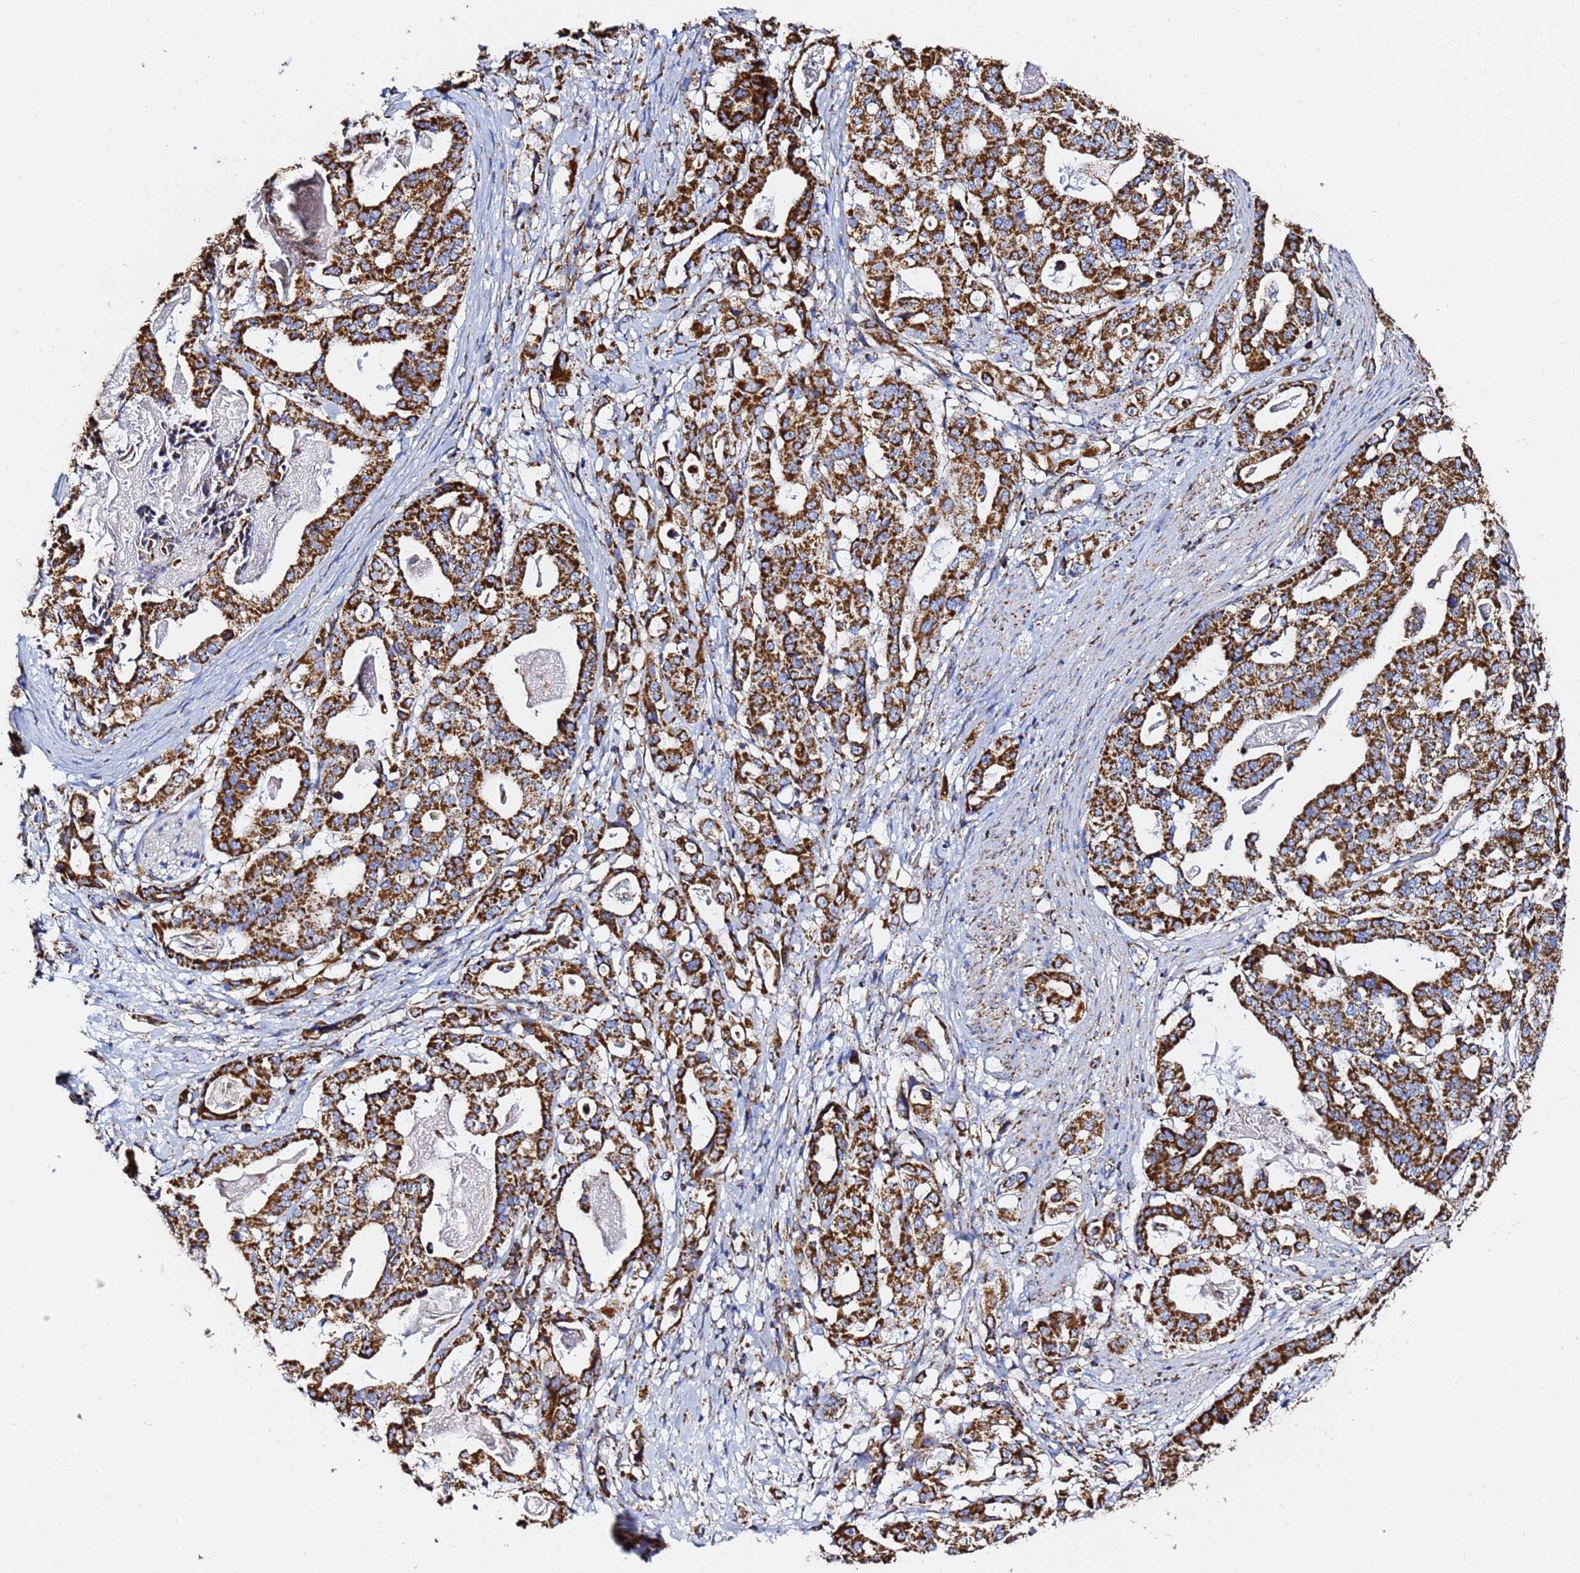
{"staining": {"intensity": "strong", "quantity": ">75%", "location": "cytoplasmic/membranous"}, "tissue": "stomach cancer", "cell_type": "Tumor cells", "image_type": "cancer", "snomed": [{"axis": "morphology", "description": "Adenocarcinoma, NOS"}, {"axis": "topography", "description": "Stomach"}], "caption": "Adenocarcinoma (stomach) tissue displays strong cytoplasmic/membranous staining in approximately >75% of tumor cells The staining is performed using DAB (3,3'-diaminobenzidine) brown chromogen to label protein expression. The nuclei are counter-stained blue using hematoxylin.", "gene": "PHB2", "patient": {"sex": "male", "age": 48}}